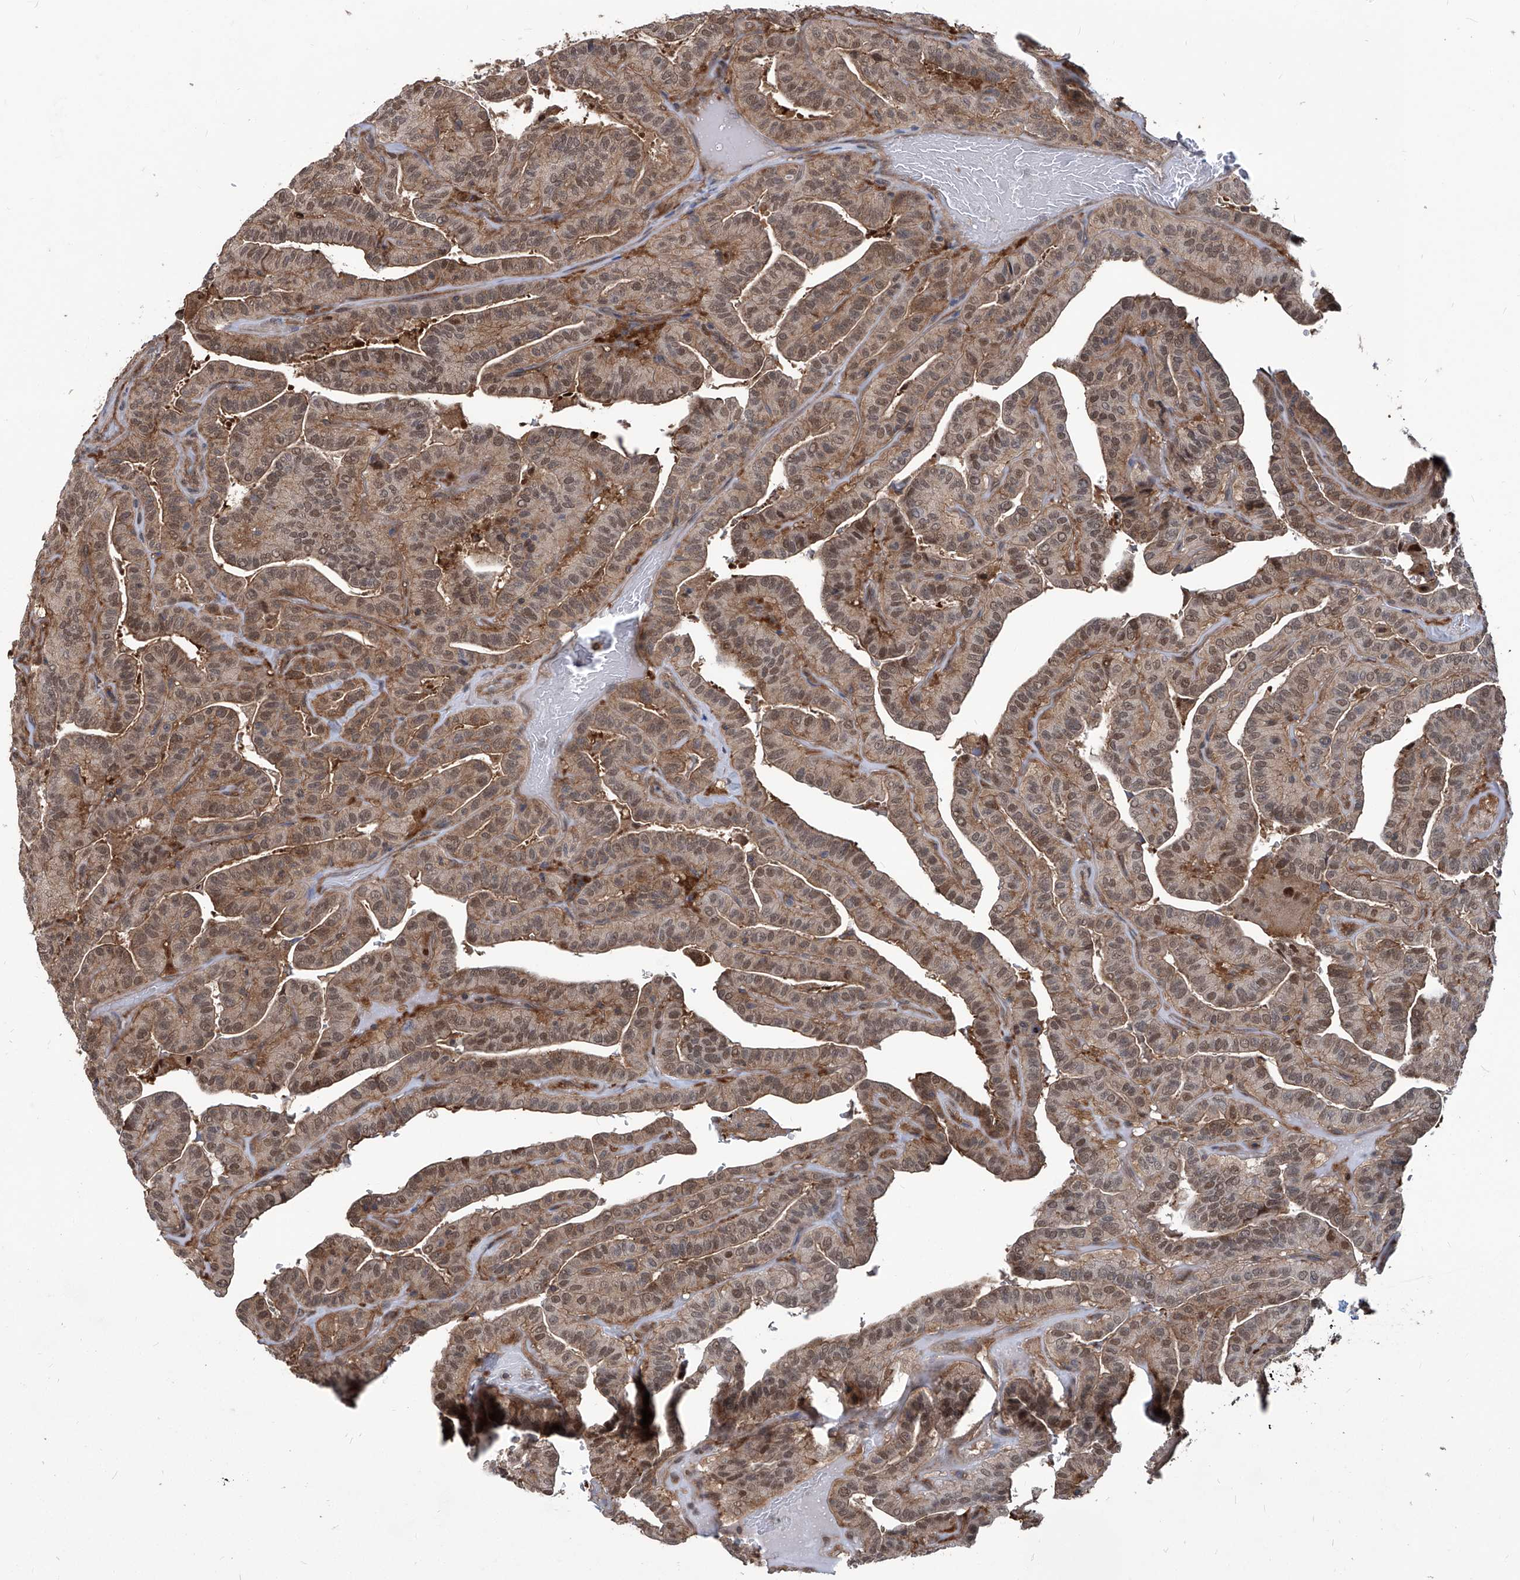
{"staining": {"intensity": "moderate", "quantity": ">75%", "location": "cytoplasmic/membranous,nuclear"}, "tissue": "thyroid cancer", "cell_type": "Tumor cells", "image_type": "cancer", "snomed": [{"axis": "morphology", "description": "Papillary adenocarcinoma, NOS"}, {"axis": "topography", "description": "Thyroid gland"}], "caption": "This photomicrograph reveals thyroid cancer stained with IHC to label a protein in brown. The cytoplasmic/membranous and nuclear of tumor cells show moderate positivity for the protein. Nuclei are counter-stained blue.", "gene": "PSMB1", "patient": {"sex": "male", "age": 77}}